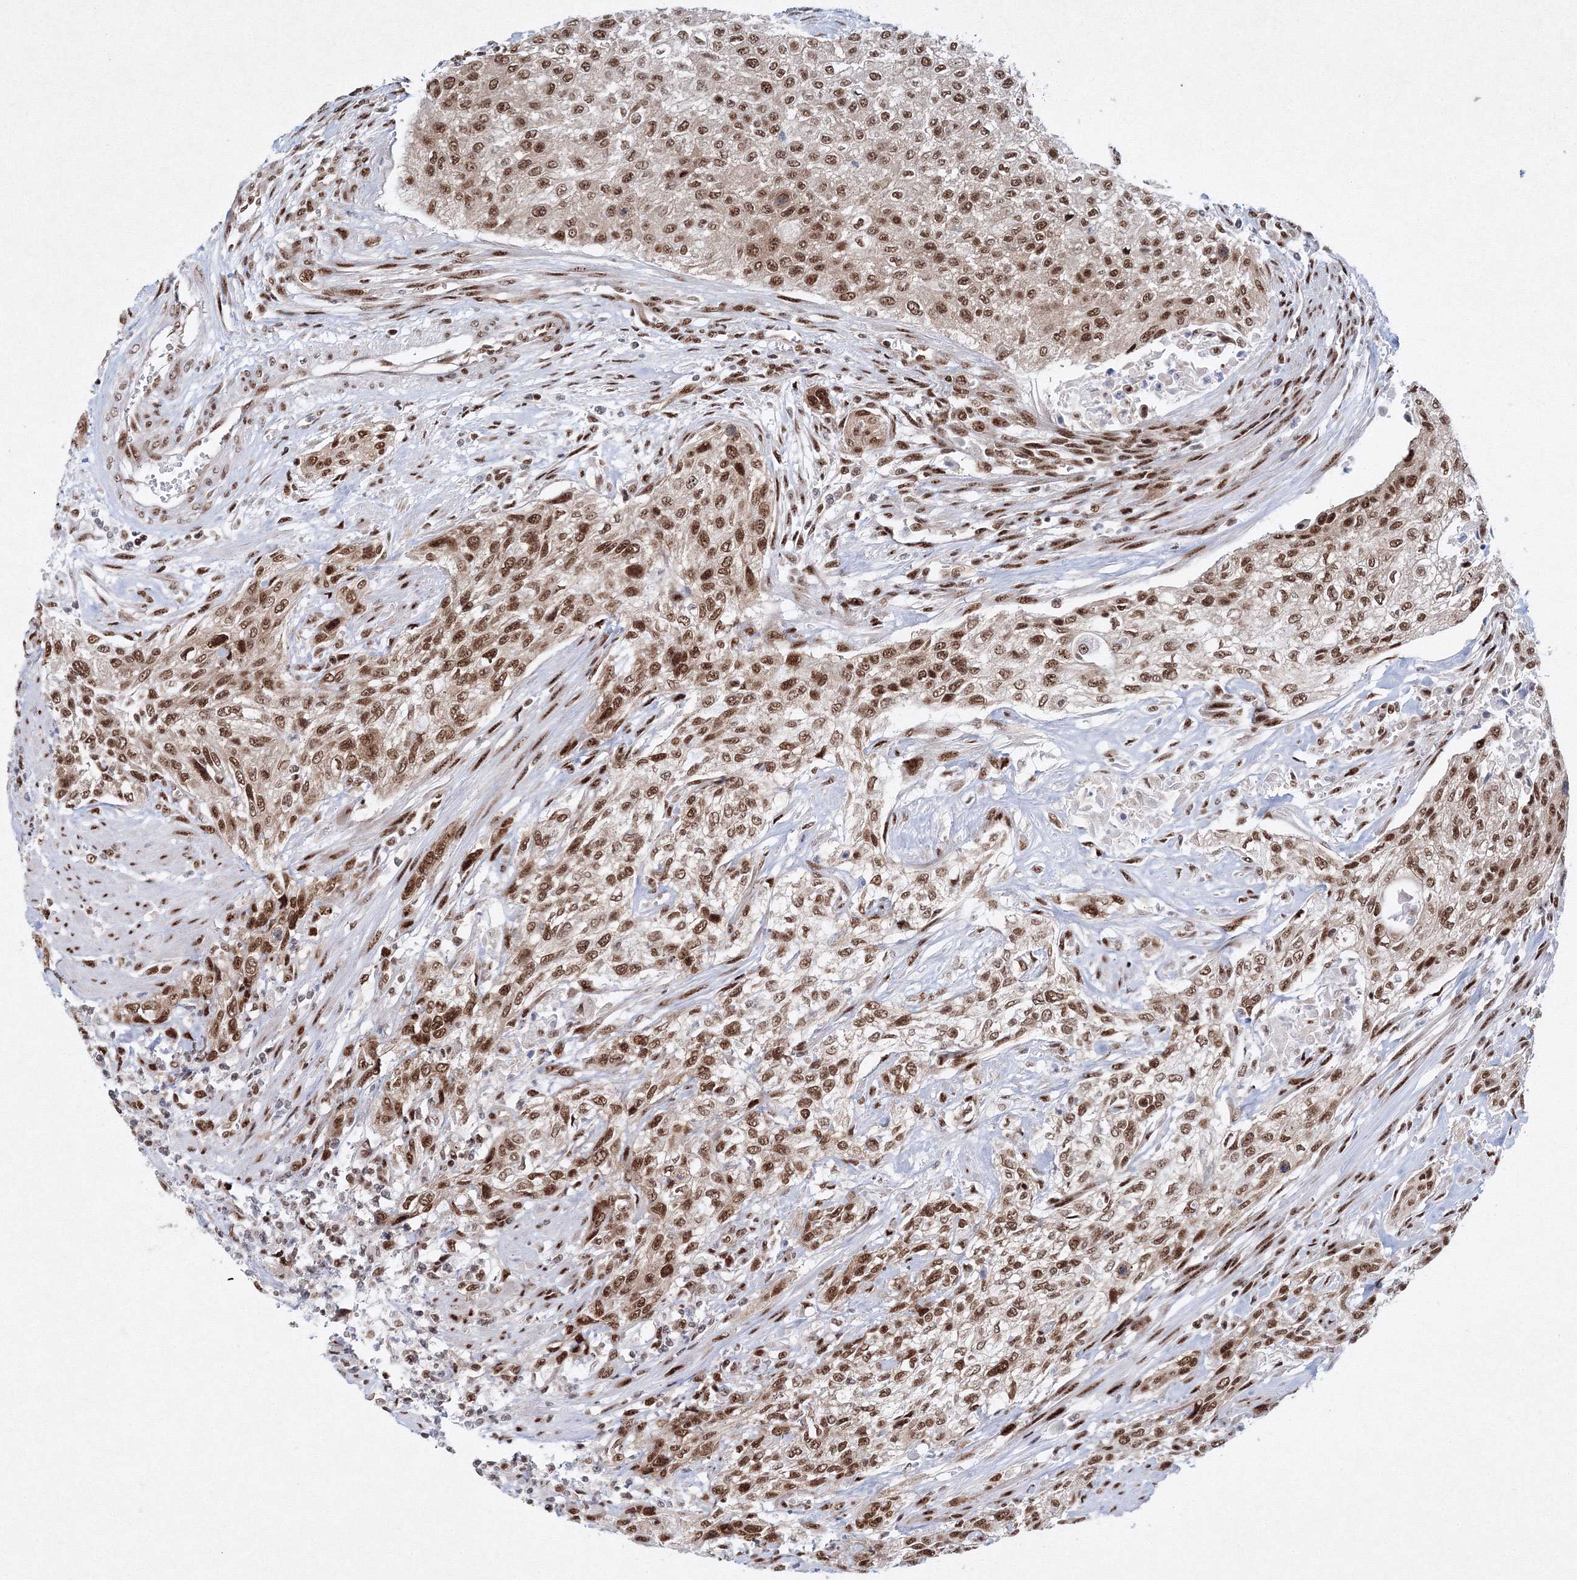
{"staining": {"intensity": "moderate", "quantity": ">75%", "location": "nuclear"}, "tissue": "urothelial cancer", "cell_type": "Tumor cells", "image_type": "cancer", "snomed": [{"axis": "morphology", "description": "Urothelial carcinoma, High grade"}, {"axis": "topography", "description": "Urinary bladder"}], "caption": "Immunohistochemistry micrograph of neoplastic tissue: high-grade urothelial carcinoma stained using IHC demonstrates medium levels of moderate protein expression localized specifically in the nuclear of tumor cells, appearing as a nuclear brown color.", "gene": "SNRPC", "patient": {"sex": "male", "age": 35}}